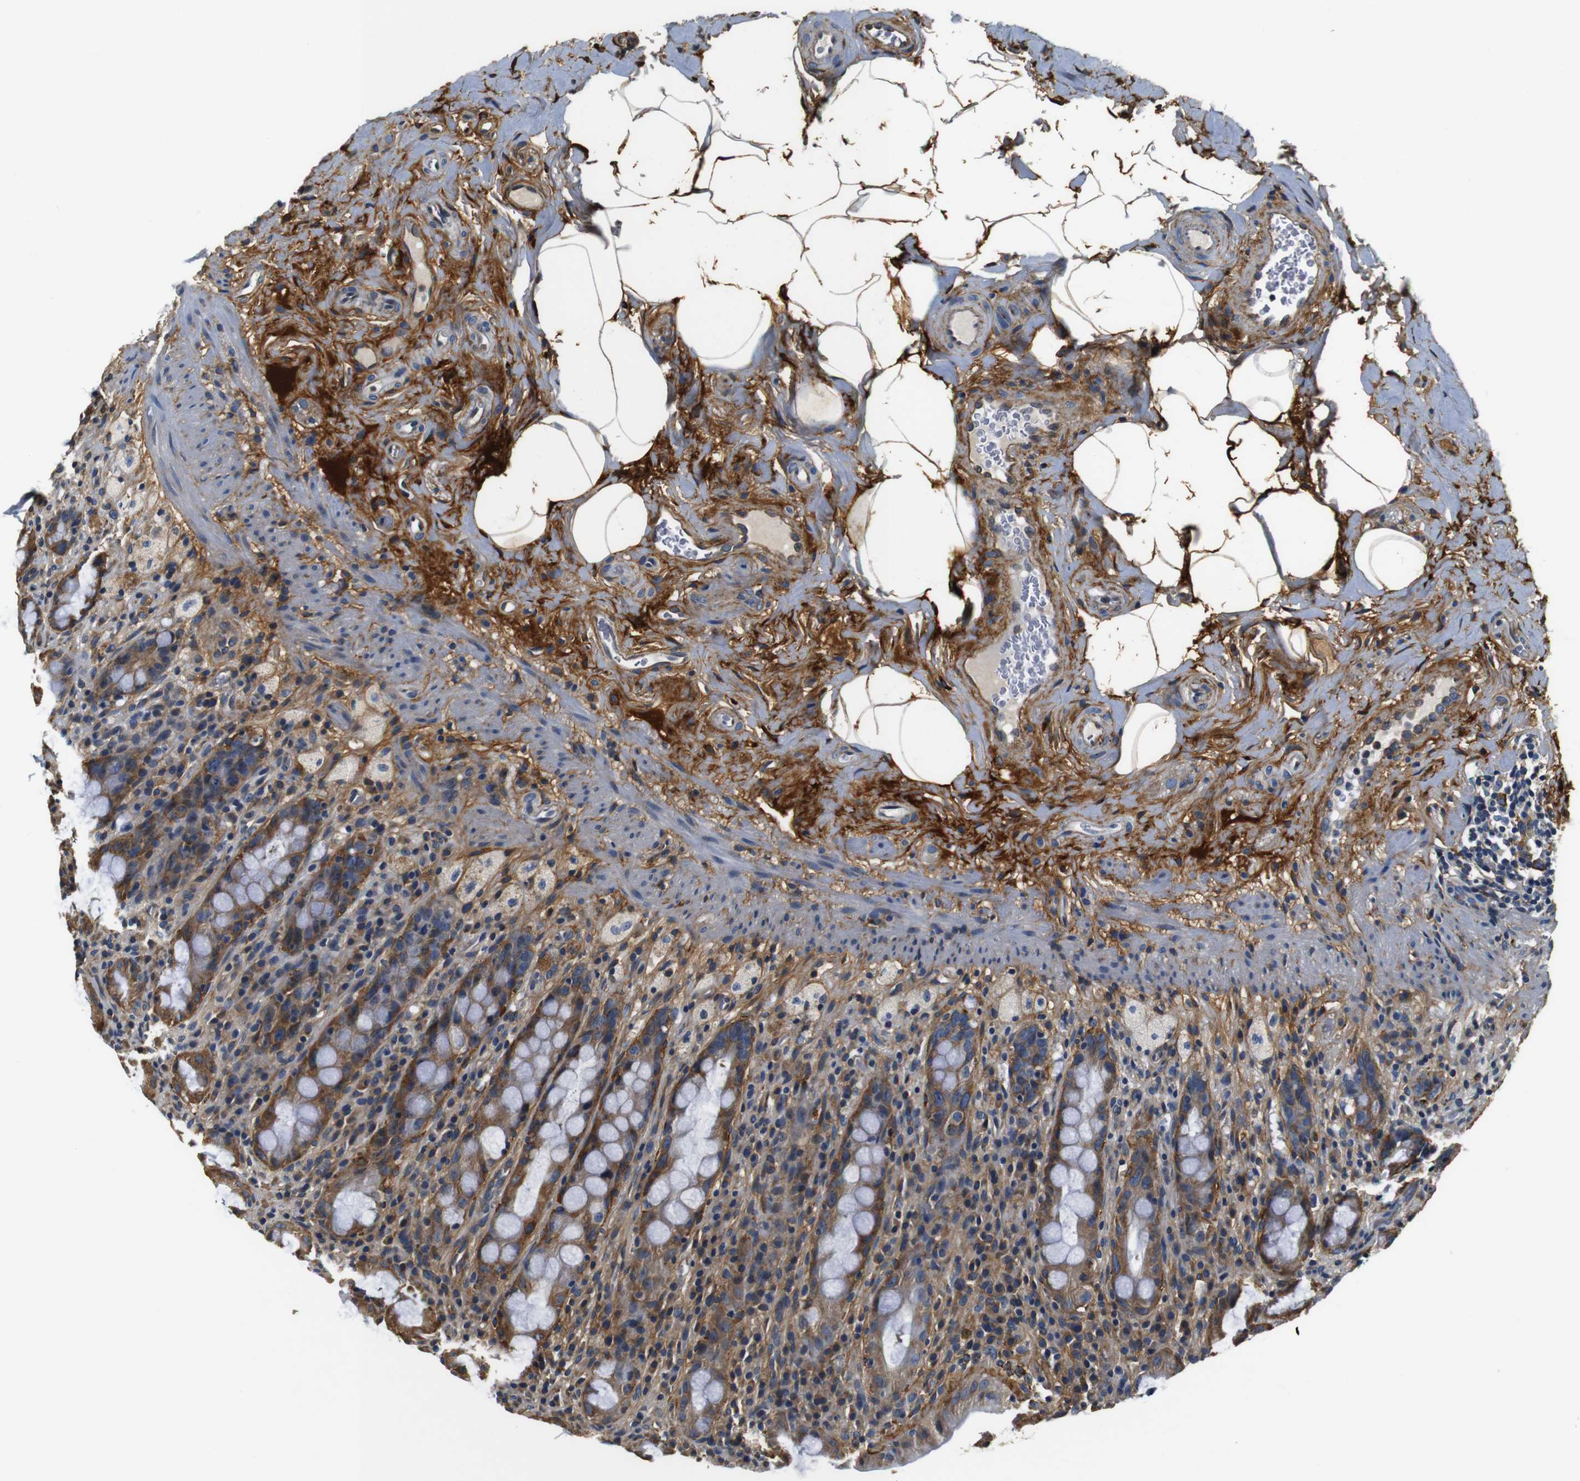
{"staining": {"intensity": "moderate", "quantity": "25%-75%", "location": "cytoplasmic/membranous"}, "tissue": "rectum", "cell_type": "Glandular cells", "image_type": "normal", "snomed": [{"axis": "morphology", "description": "Normal tissue, NOS"}, {"axis": "topography", "description": "Rectum"}], "caption": "A histopathology image showing moderate cytoplasmic/membranous staining in approximately 25%-75% of glandular cells in unremarkable rectum, as visualized by brown immunohistochemical staining.", "gene": "COL1A1", "patient": {"sex": "male", "age": 44}}